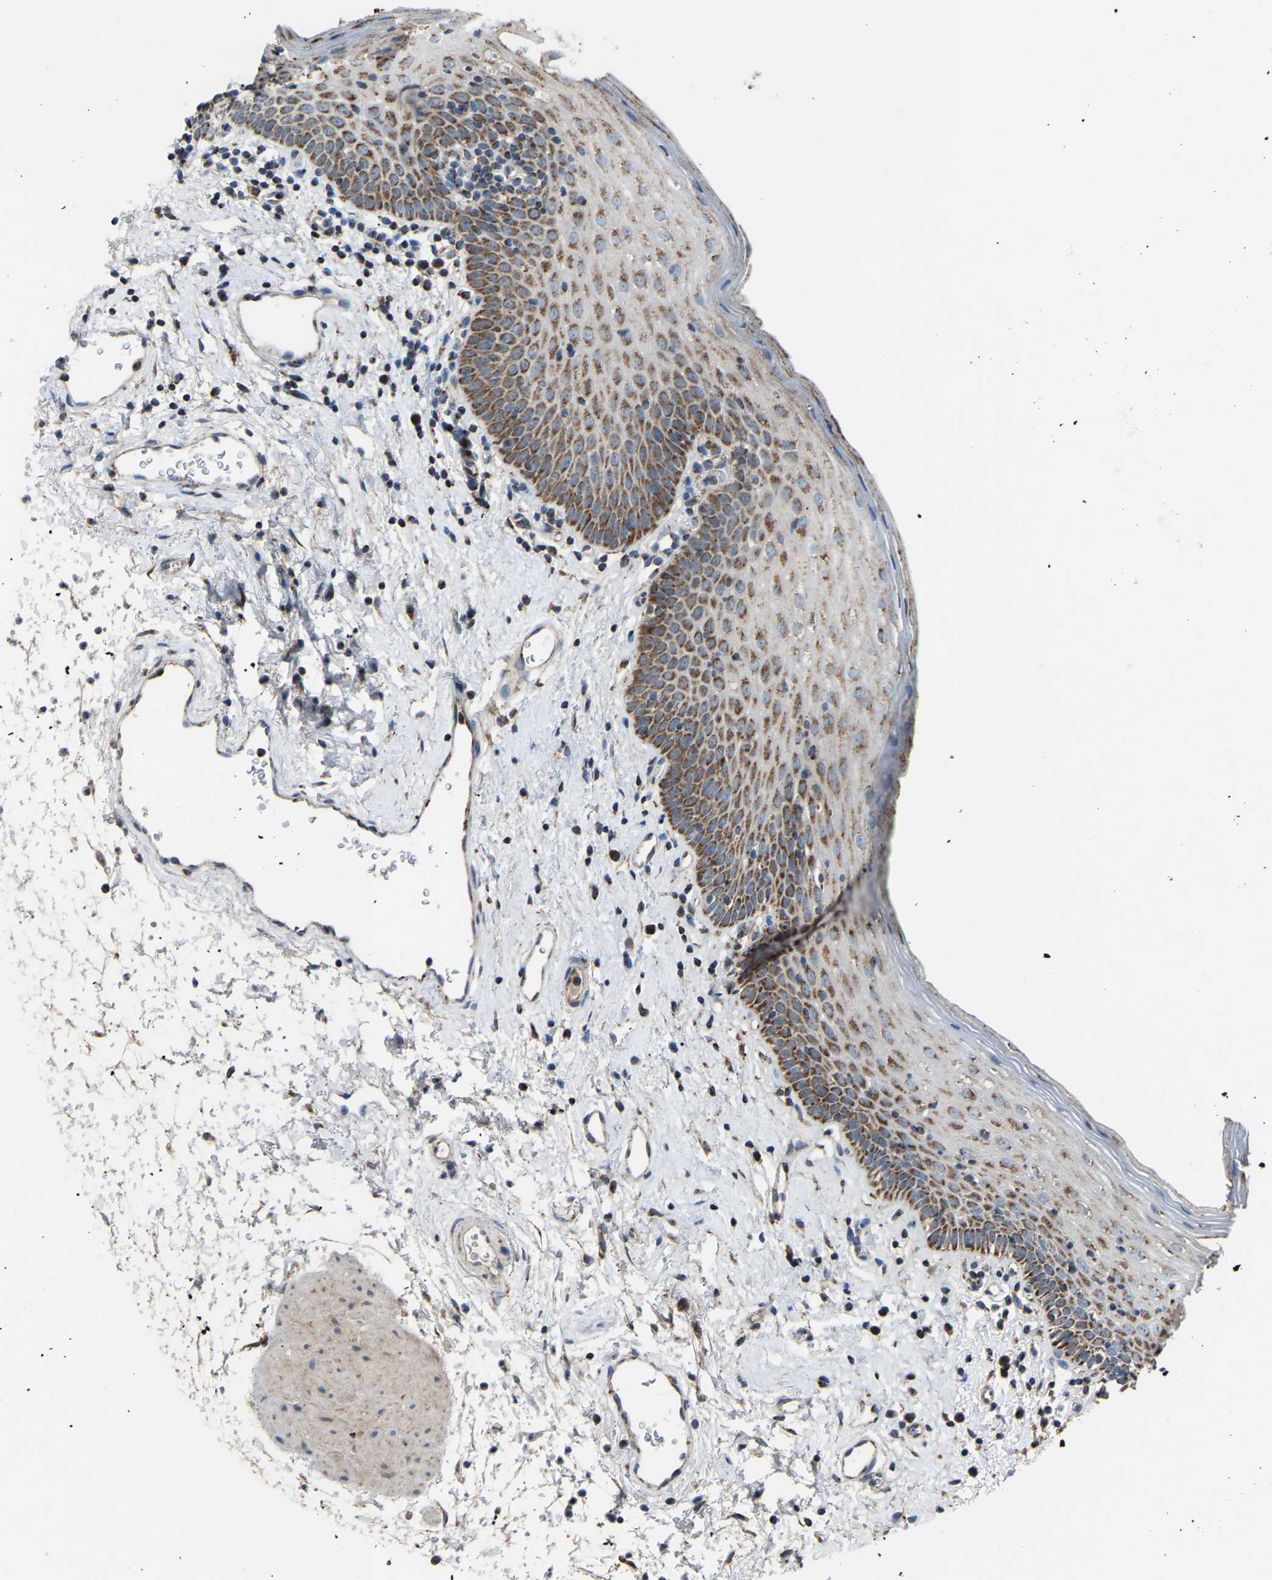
{"staining": {"intensity": "moderate", "quantity": ">75%", "location": "cytoplasmic/membranous"}, "tissue": "oral mucosa", "cell_type": "Squamous epithelial cells", "image_type": "normal", "snomed": [{"axis": "morphology", "description": "Normal tissue, NOS"}, {"axis": "topography", "description": "Oral tissue"}], "caption": "IHC histopathology image of normal human oral mucosa stained for a protein (brown), which exhibits medium levels of moderate cytoplasmic/membranous staining in approximately >75% of squamous epithelial cells.", "gene": "CANT1", "patient": {"sex": "male", "age": 66}}